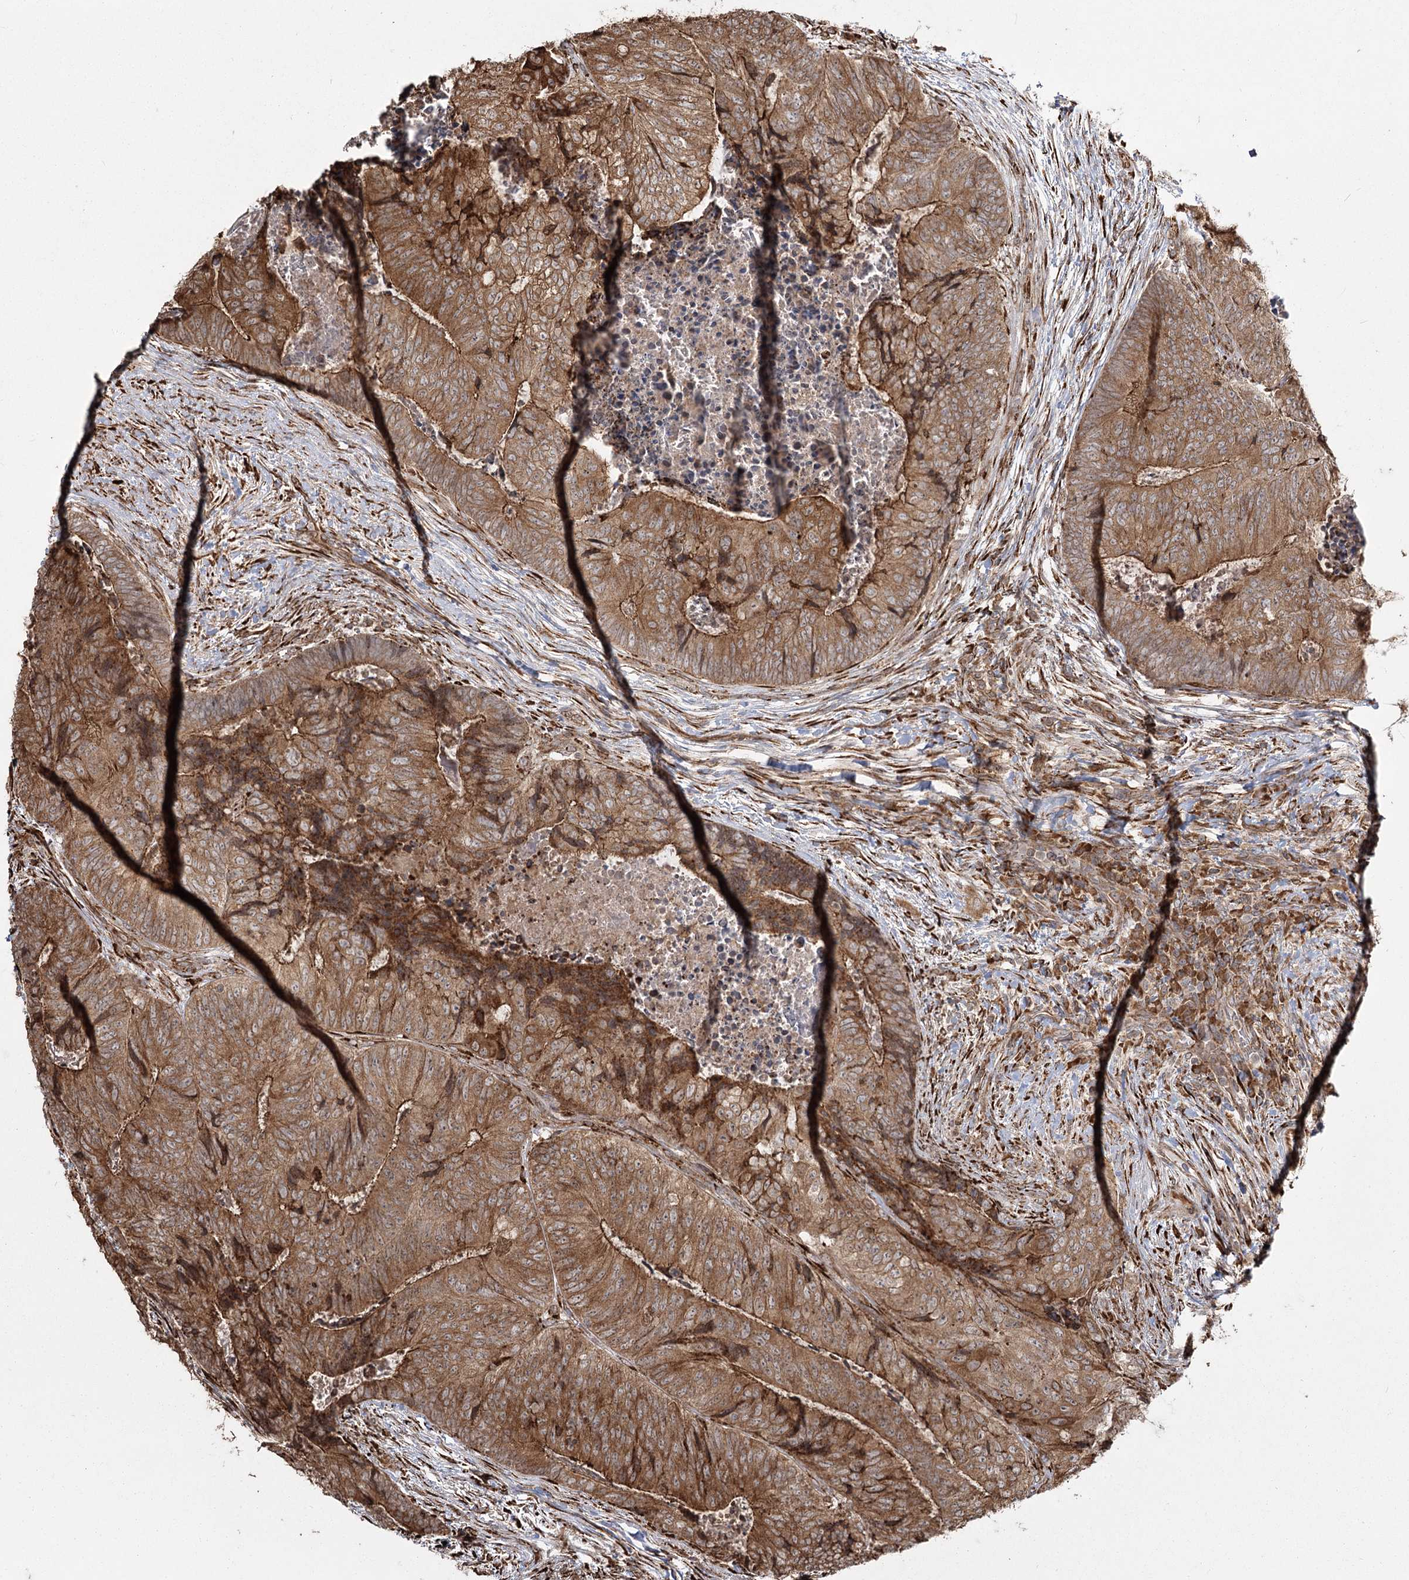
{"staining": {"intensity": "moderate", "quantity": ">75%", "location": "cytoplasmic/membranous"}, "tissue": "colorectal cancer", "cell_type": "Tumor cells", "image_type": "cancer", "snomed": [{"axis": "morphology", "description": "Adenocarcinoma, NOS"}, {"axis": "topography", "description": "Colon"}], "caption": "An immunohistochemistry (IHC) histopathology image of tumor tissue is shown. Protein staining in brown labels moderate cytoplasmic/membranous positivity in colorectal cancer within tumor cells. Using DAB (brown) and hematoxylin (blue) stains, captured at high magnification using brightfield microscopy.", "gene": "FAM13A", "patient": {"sex": "female", "age": 67}}